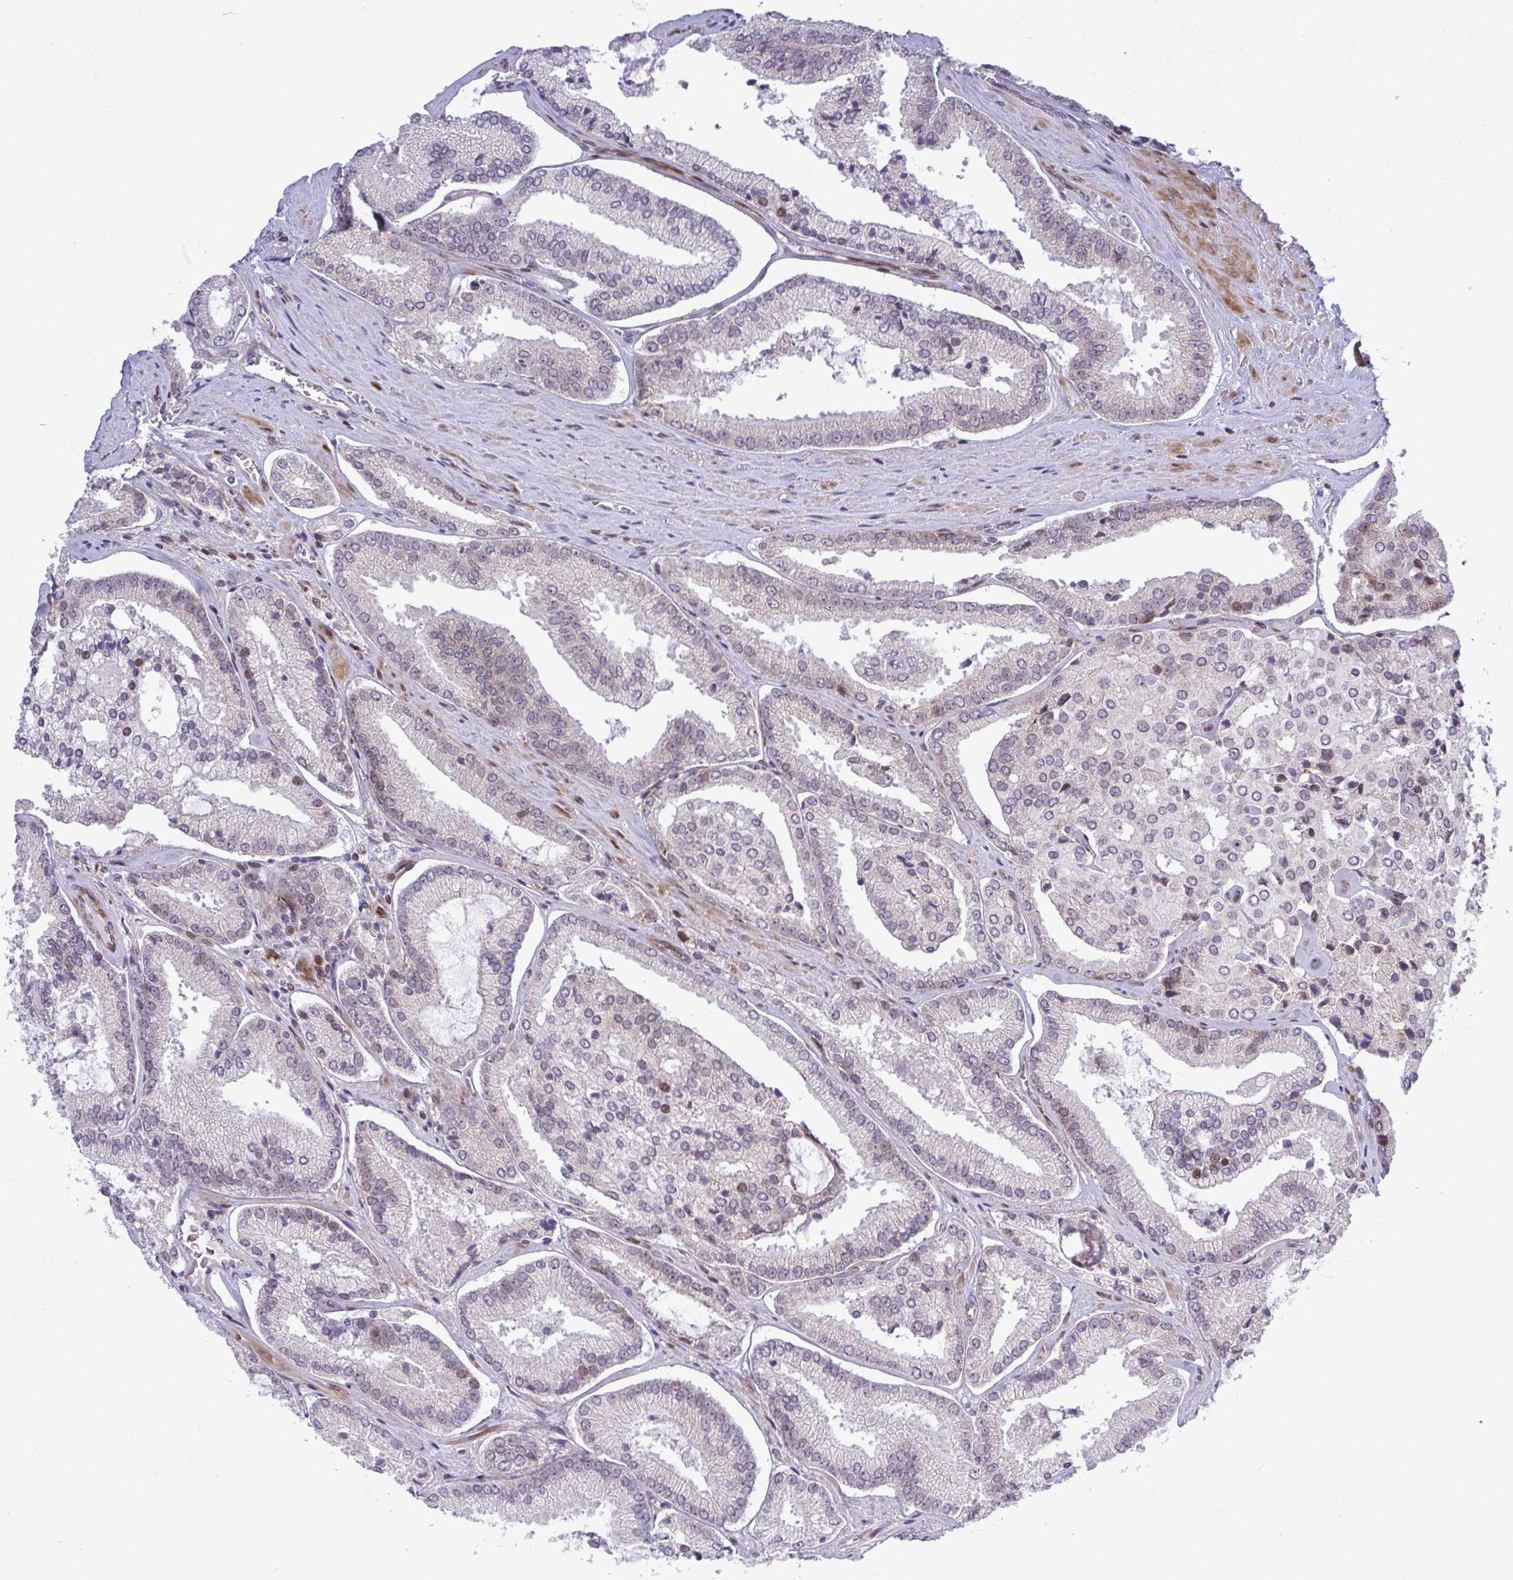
{"staining": {"intensity": "moderate", "quantity": "<25%", "location": "cytoplasmic/membranous,nuclear"}, "tissue": "prostate cancer", "cell_type": "Tumor cells", "image_type": "cancer", "snomed": [{"axis": "morphology", "description": "Adenocarcinoma, High grade"}, {"axis": "topography", "description": "Prostate"}], "caption": "The histopathology image displays a brown stain indicating the presence of a protein in the cytoplasmic/membranous and nuclear of tumor cells in adenocarcinoma (high-grade) (prostate).", "gene": "CASTOR2", "patient": {"sex": "male", "age": 73}}